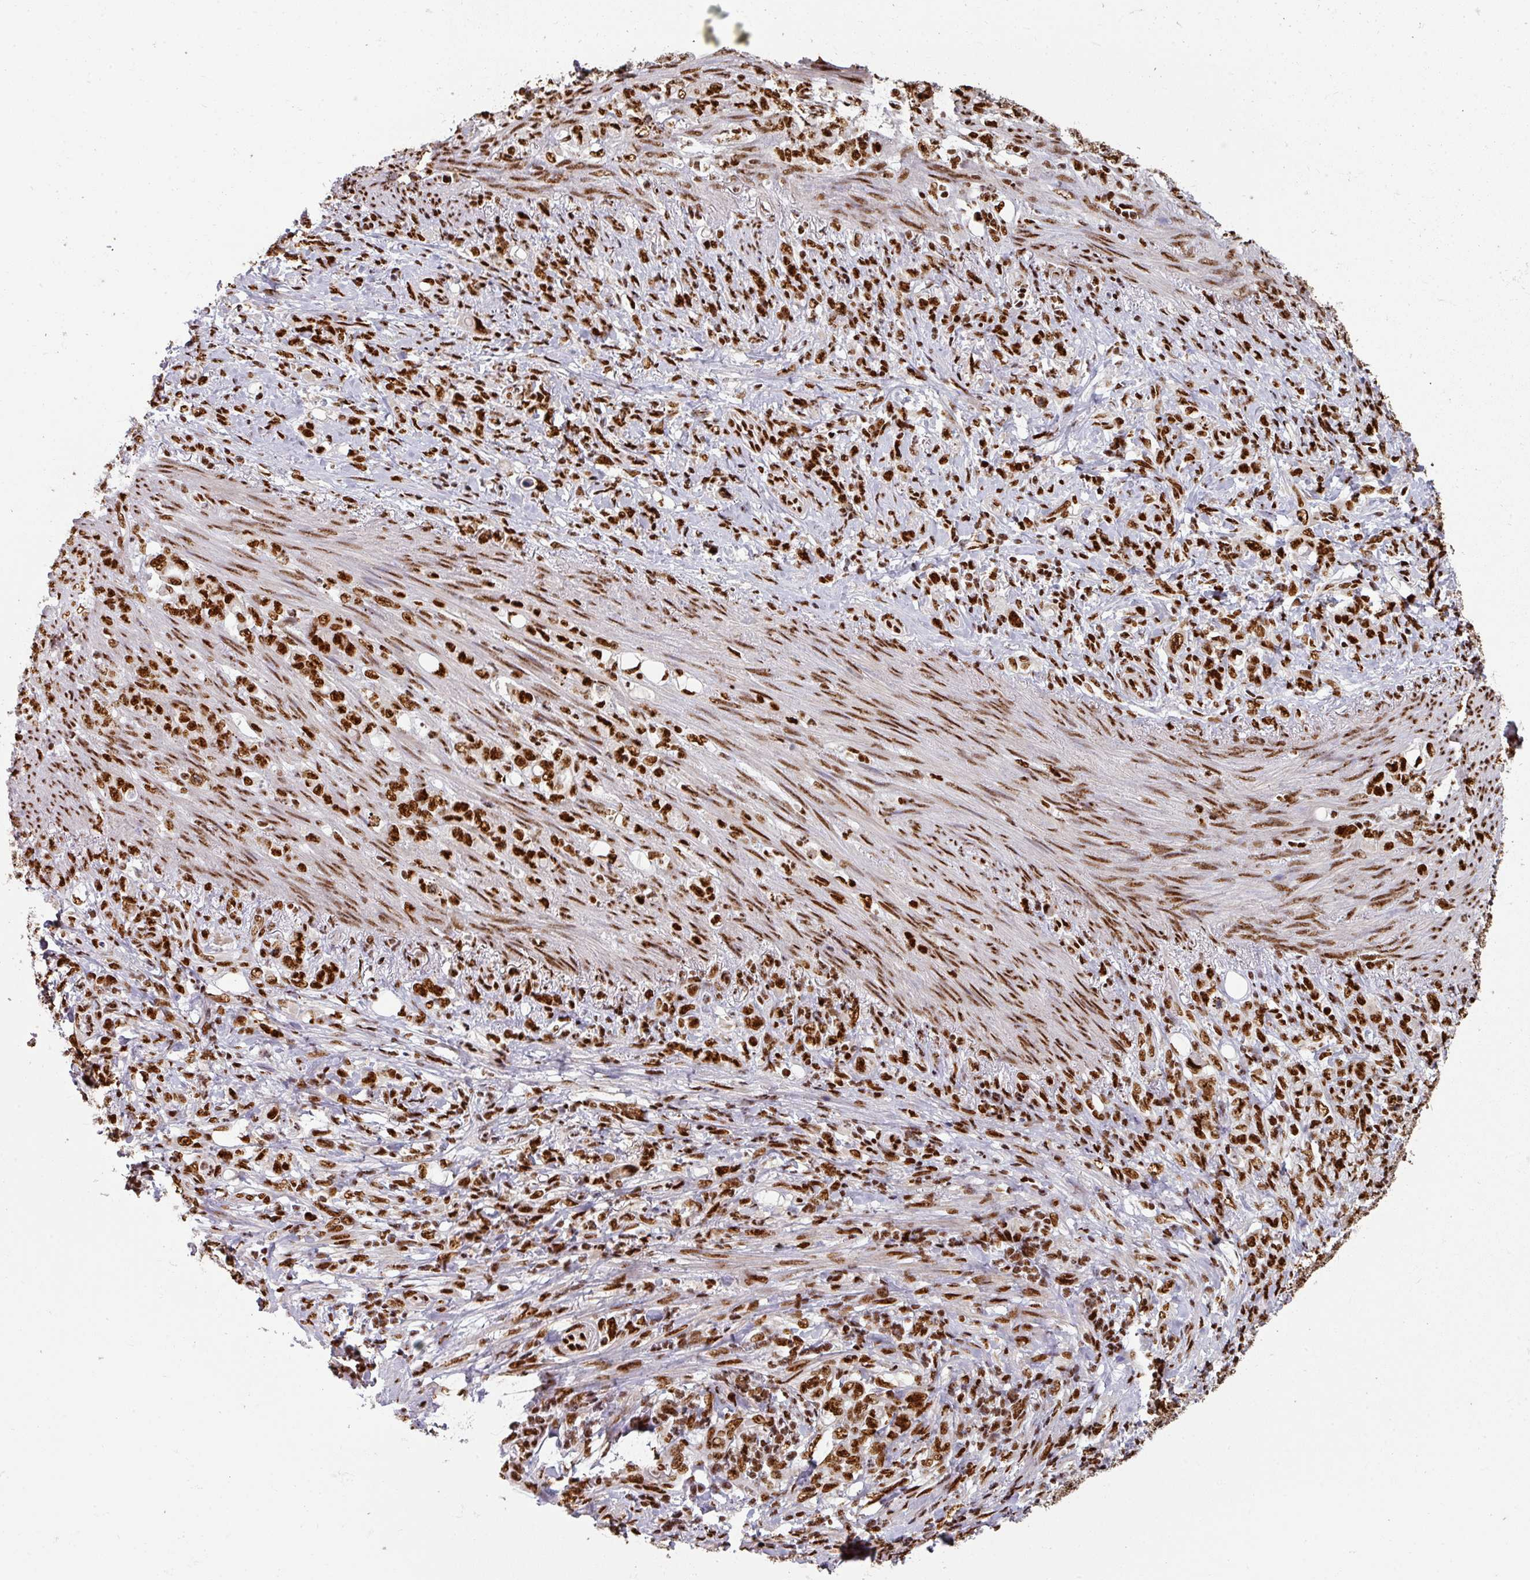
{"staining": {"intensity": "strong", "quantity": ">75%", "location": "nuclear"}, "tissue": "stomach cancer", "cell_type": "Tumor cells", "image_type": "cancer", "snomed": [{"axis": "morphology", "description": "Adenocarcinoma, NOS"}, {"axis": "topography", "description": "Stomach"}], "caption": "Immunohistochemistry staining of adenocarcinoma (stomach), which exhibits high levels of strong nuclear positivity in about >75% of tumor cells indicating strong nuclear protein positivity. The staining was performed using DAB (brown) for protein detection and nuclei were counterstained in hematoxylin (blue).", "gene": "SIK3", "patient": {"sex": "female", "age": 79}}